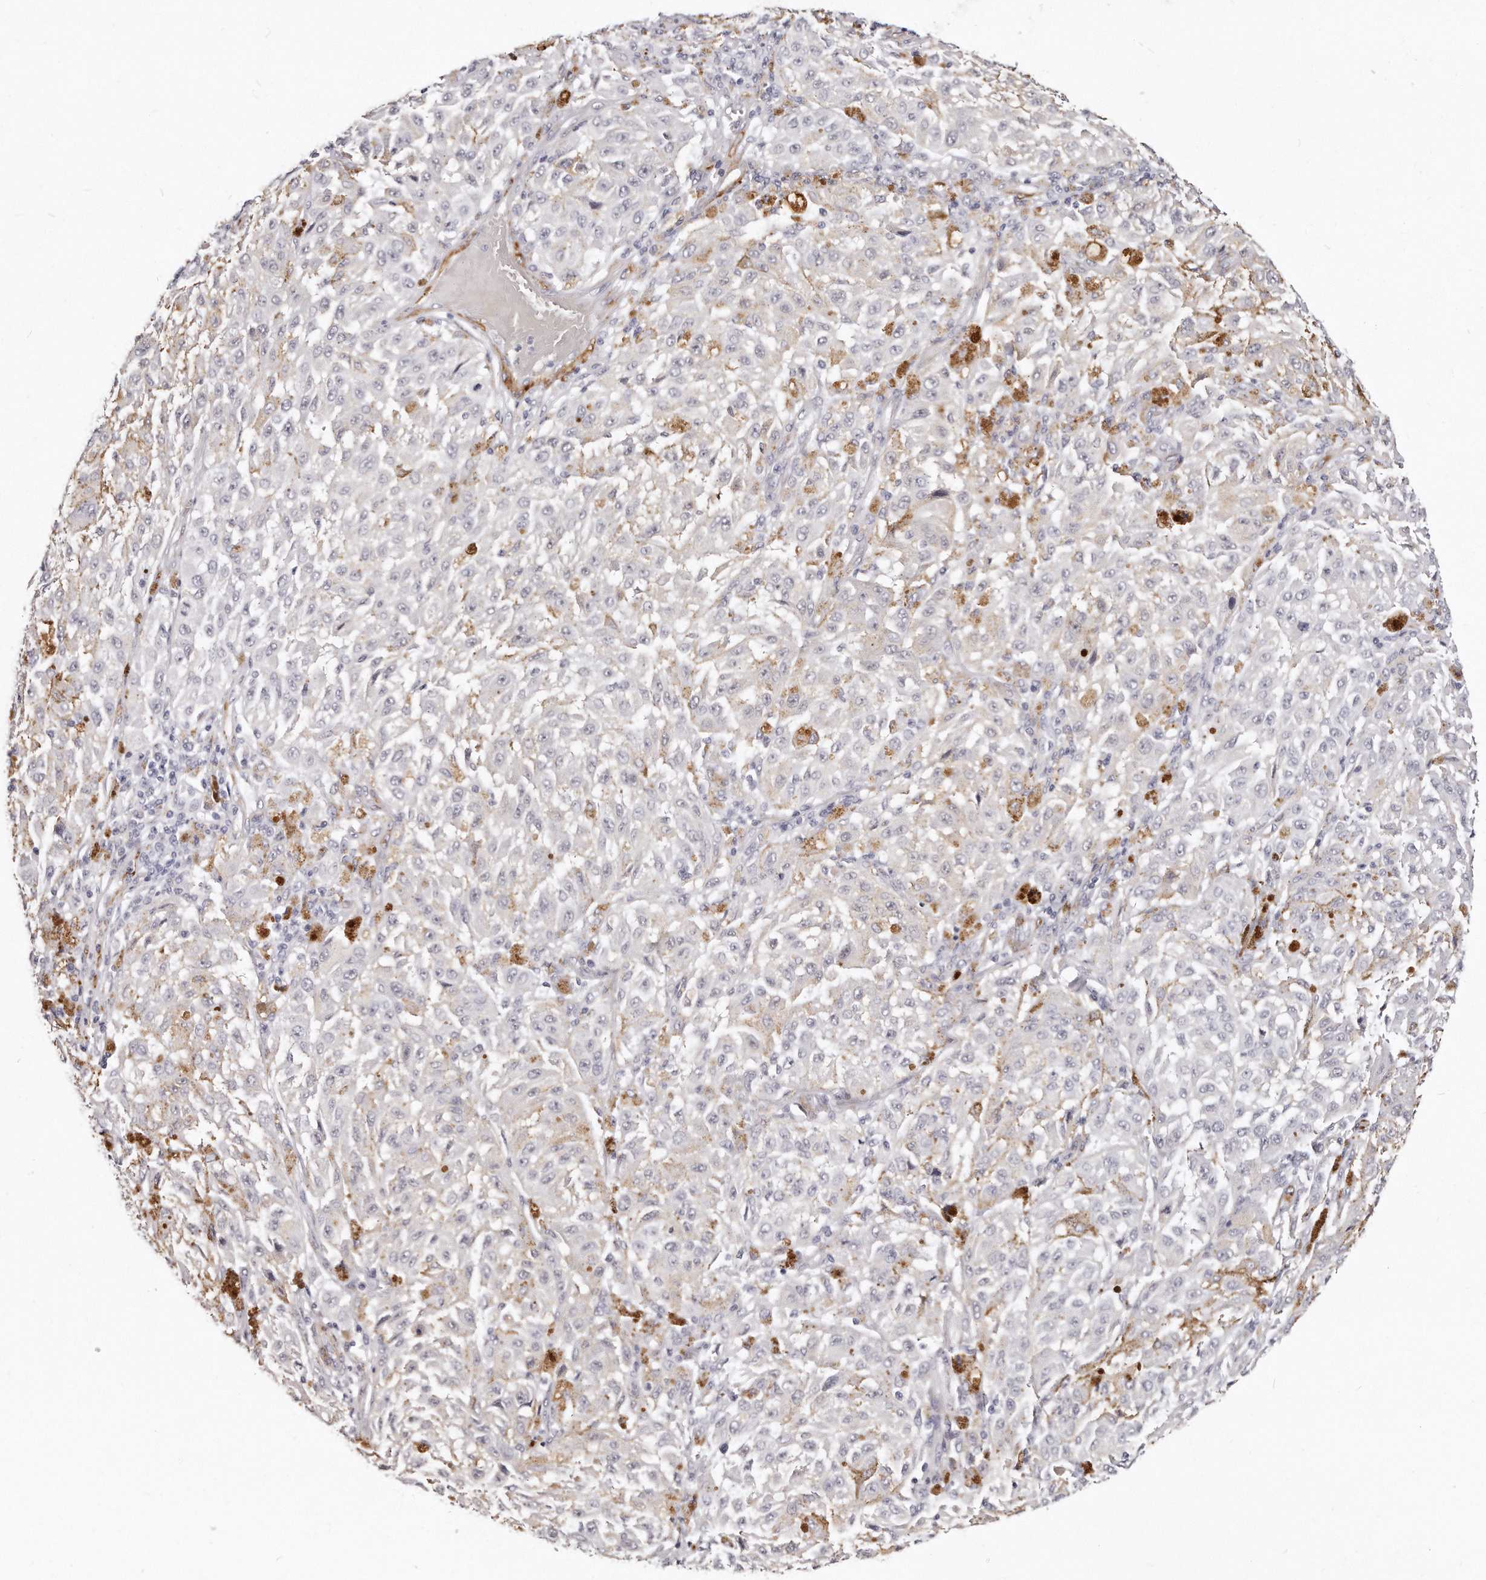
{"staining": {"intensity": "negative", "quantity": "none", "location": "none"}, "tissue": "melanoma", "cell_type": "Tumor cells", "image_type": "cancer", "snomed": [{"axis": "morphology", "description": "Malignant melanoma, NOS"}, {"axis": "topography", "description": "Skin"}], "caption": "DAB immunohistochemical staining of human melanoma reveals no significant staining in tumor cells.", "gene": "LMOD1", "patient": {"sex": "female", "age": 64}}